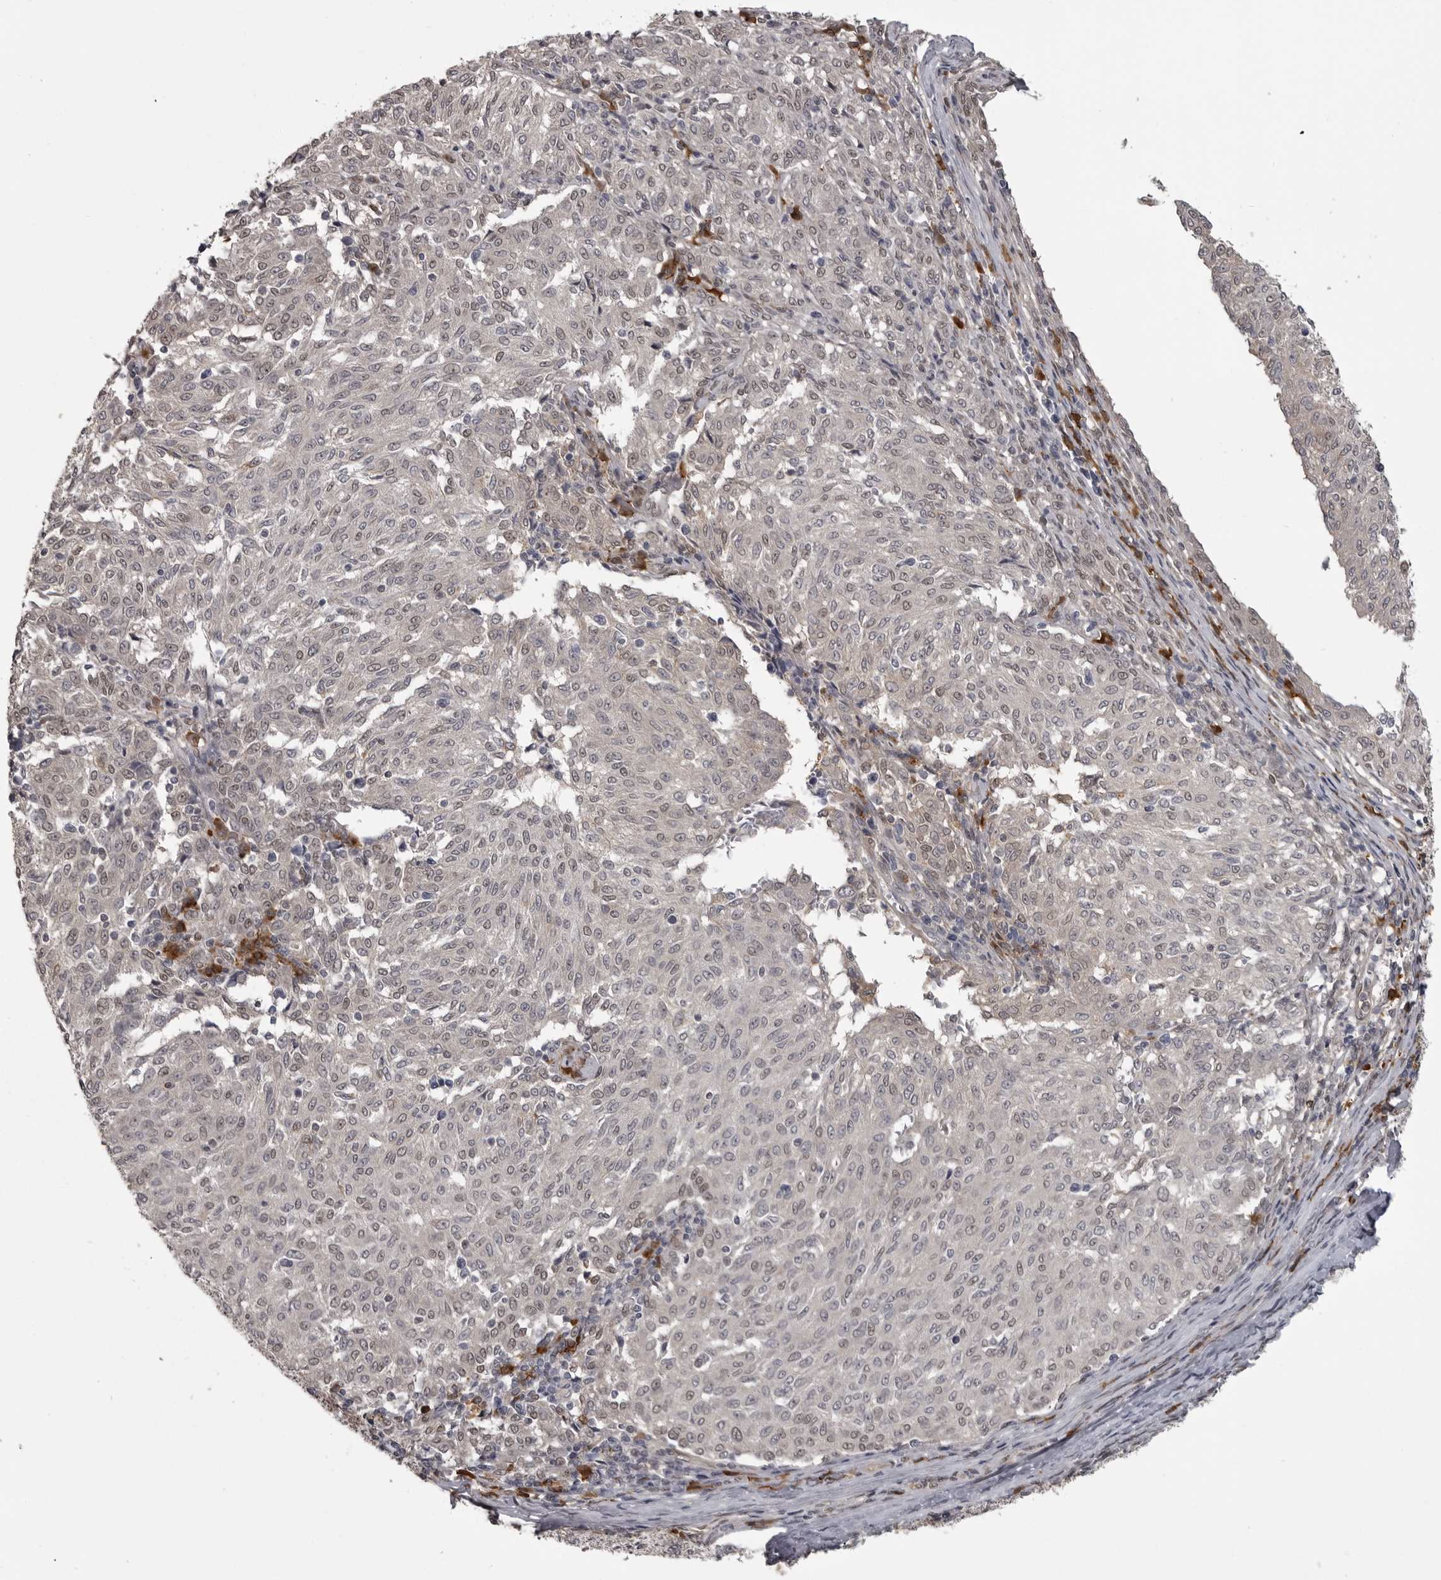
{"staining": {"intensity": "negative", "quantity": "none", "location": "none"}, "tissue": "melanoma", "cell_type": "Tumor cells", "image_type": "cancer", "snomed": [{"axis": "morphology", "description": "Malignant melanoma, NOS"}, {"axis": "topography", "description": "Skin"}], "caption": "Immunohistochemical staining of malignant melanoma demonstrates no significant expression in tumor cells.", "gene": "SNX16", "patient": {"sex": "female", "age": 72}}